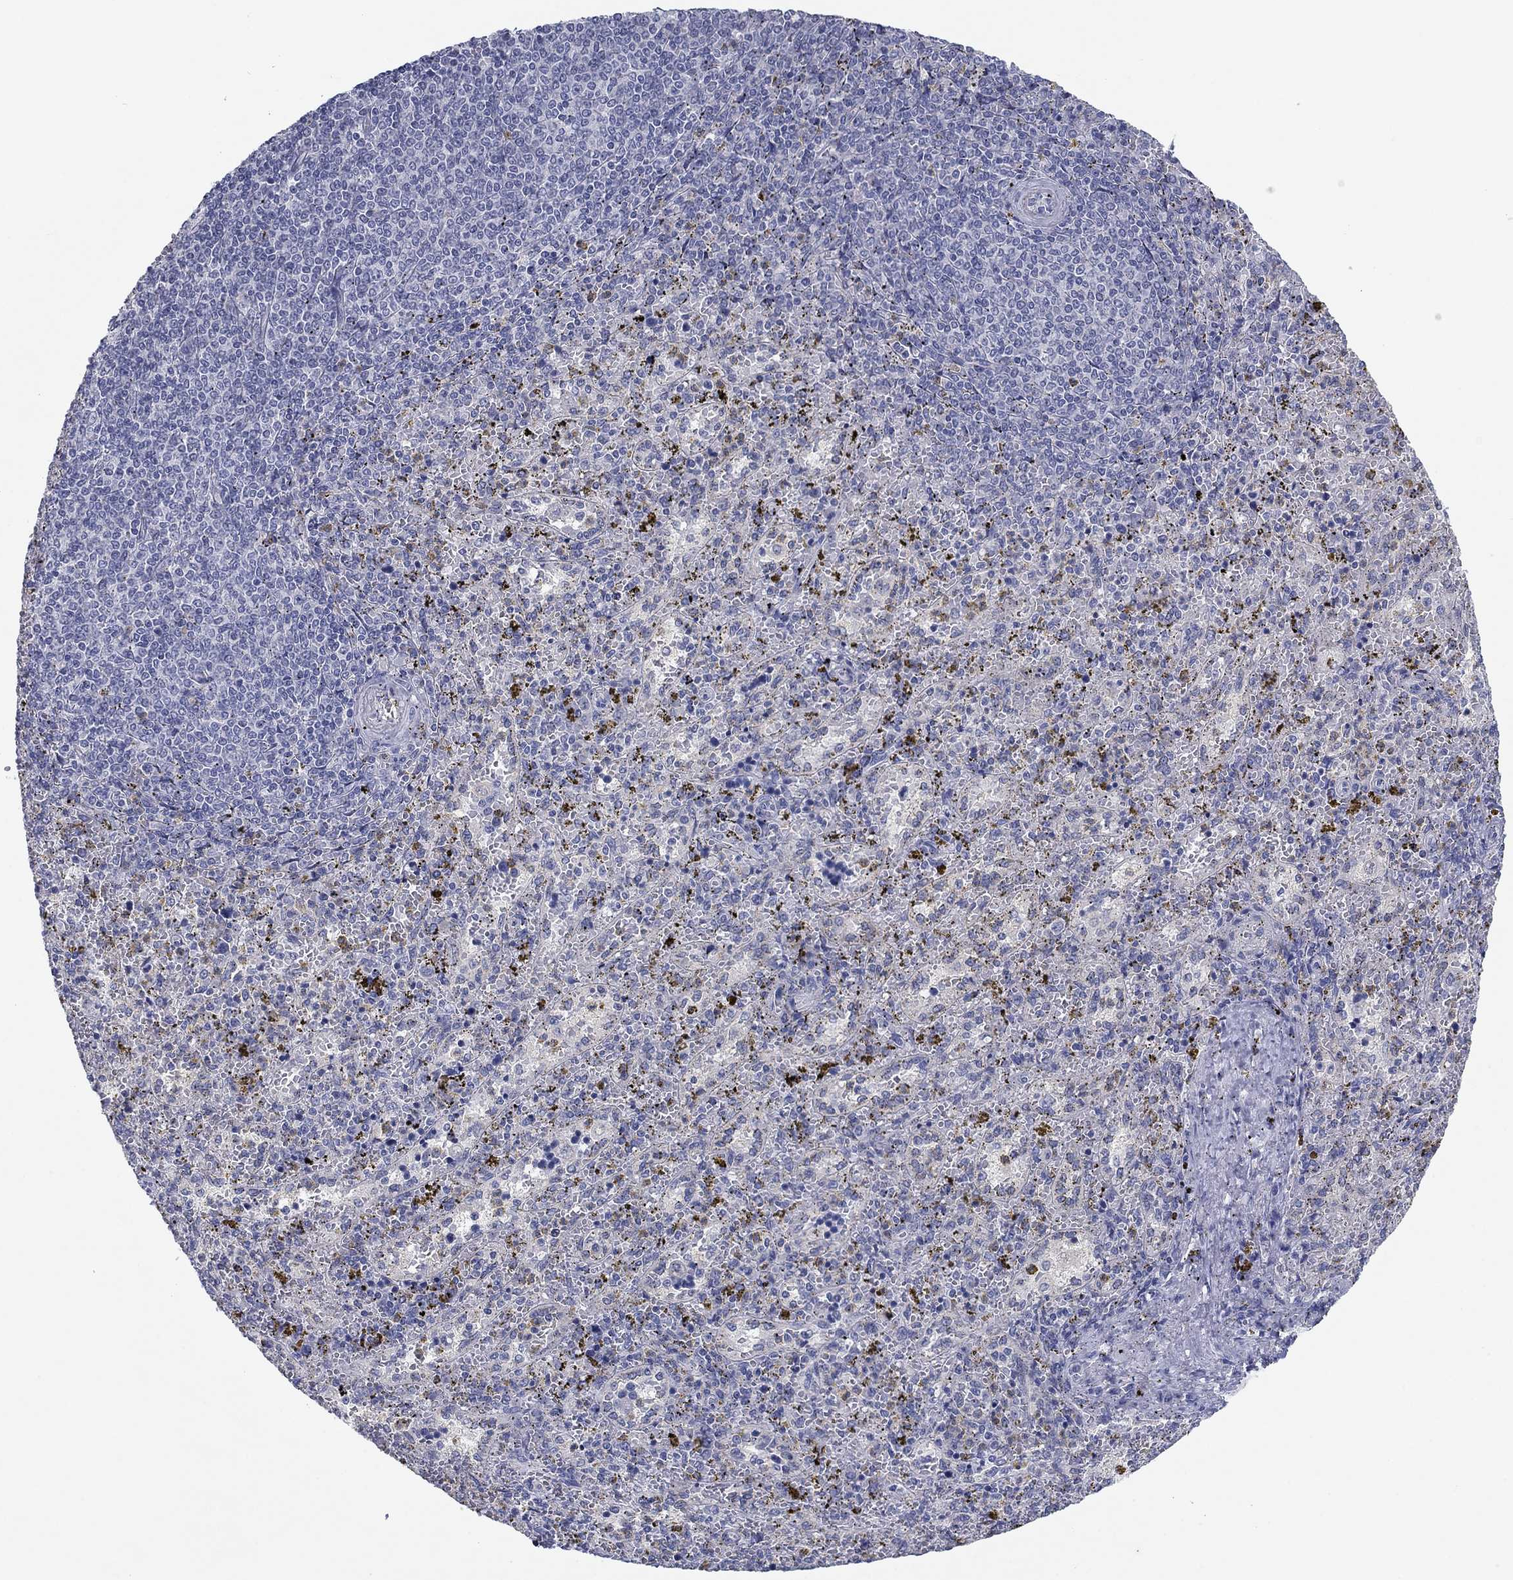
{"staining": {"intensity": "negative", "quantity": "none", "location": "none"}, "tissue": "spleen", "cell_type": "Cells in red pulp", "image_type": "normal", "snomed": [{"axis": "morphology", "description": "Normal tissue, NOS"}, {"axis": "topography", "description": "Spleen"}], "caption": "Immunohistochemical staining of normal spleen demonstrates no significant staining in cells in red pulp.", "gene": "CNTNAP4", "patient": {"sex": "female", "age": 50}}